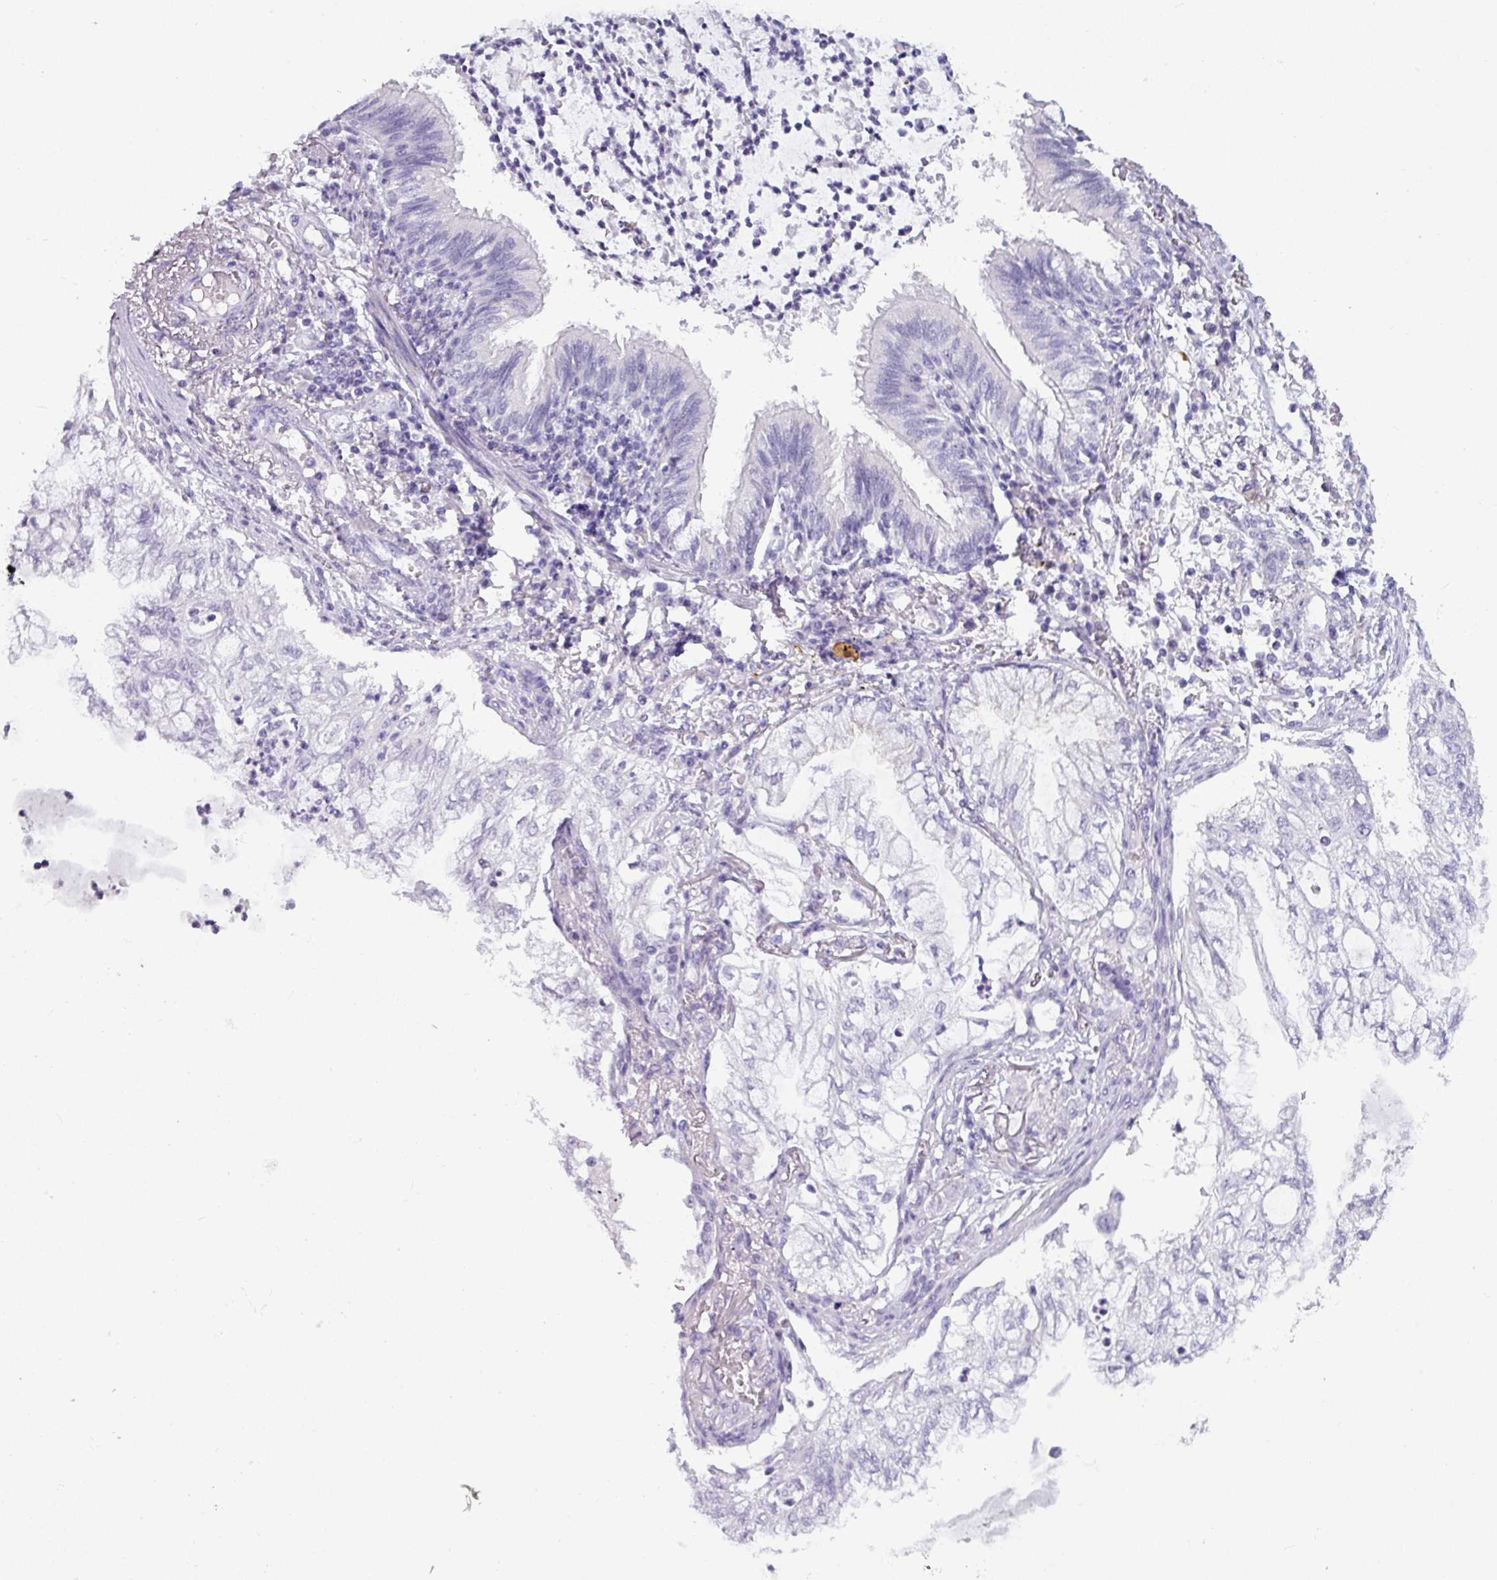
{"staining": {"intensity": "negative", "quantity": "none", "location": "none"}, "tissue": "lung cancer", "cell_type": "Tumor cells", "image_type": "cancer", "snomed": [{"axis": "morphology", "description": "Adenocarcinoma, NOS"}, {"axis": "topography", "description": "Lung"}], "caption": "Lung adenocarcinoma stained for a protein using immunohistochemistry (IHC) shows no positivity tumor cells.", "gene": "SLC26A9", "patient": {"sex": "female", "age": 70}}